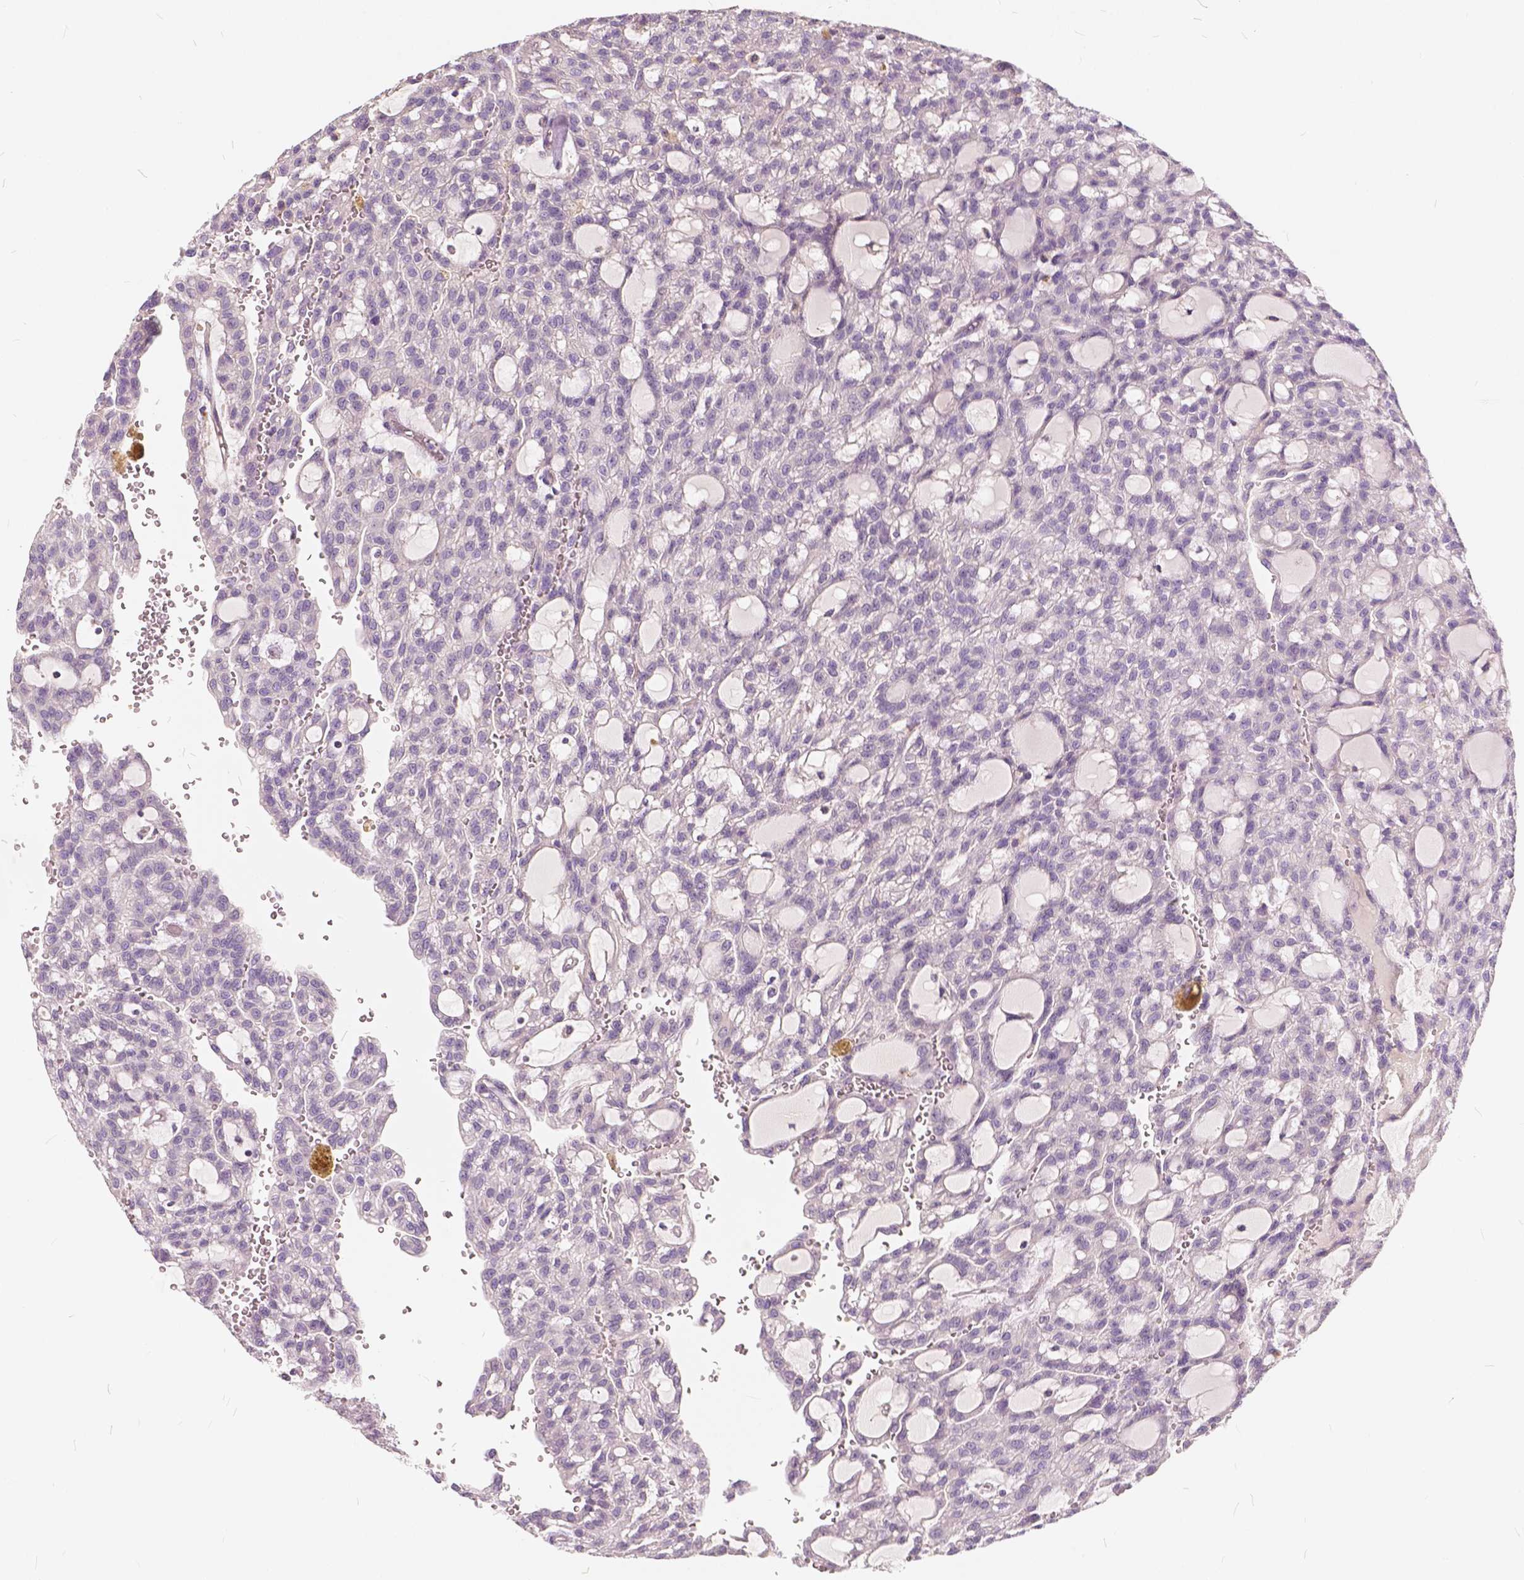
{"staining": {"intensity": "negative", "quantity": "none", "location": "none"}, "tissue": "renal cancer", "cell_type": "Tumor cells", "image_type": "cancer", "snomed": [{"axis": "morphology", "description": "Adenocarcinoma, NOS"}, {"axis": "topography", "description": "Kidney"}], "caption": "The immunohistochemistry (IHC) image has no significant staining in tumor cells of renal cancer tissue.", "gene": "KIAA0513", "patient": {"sex": "male", "age": 63}}